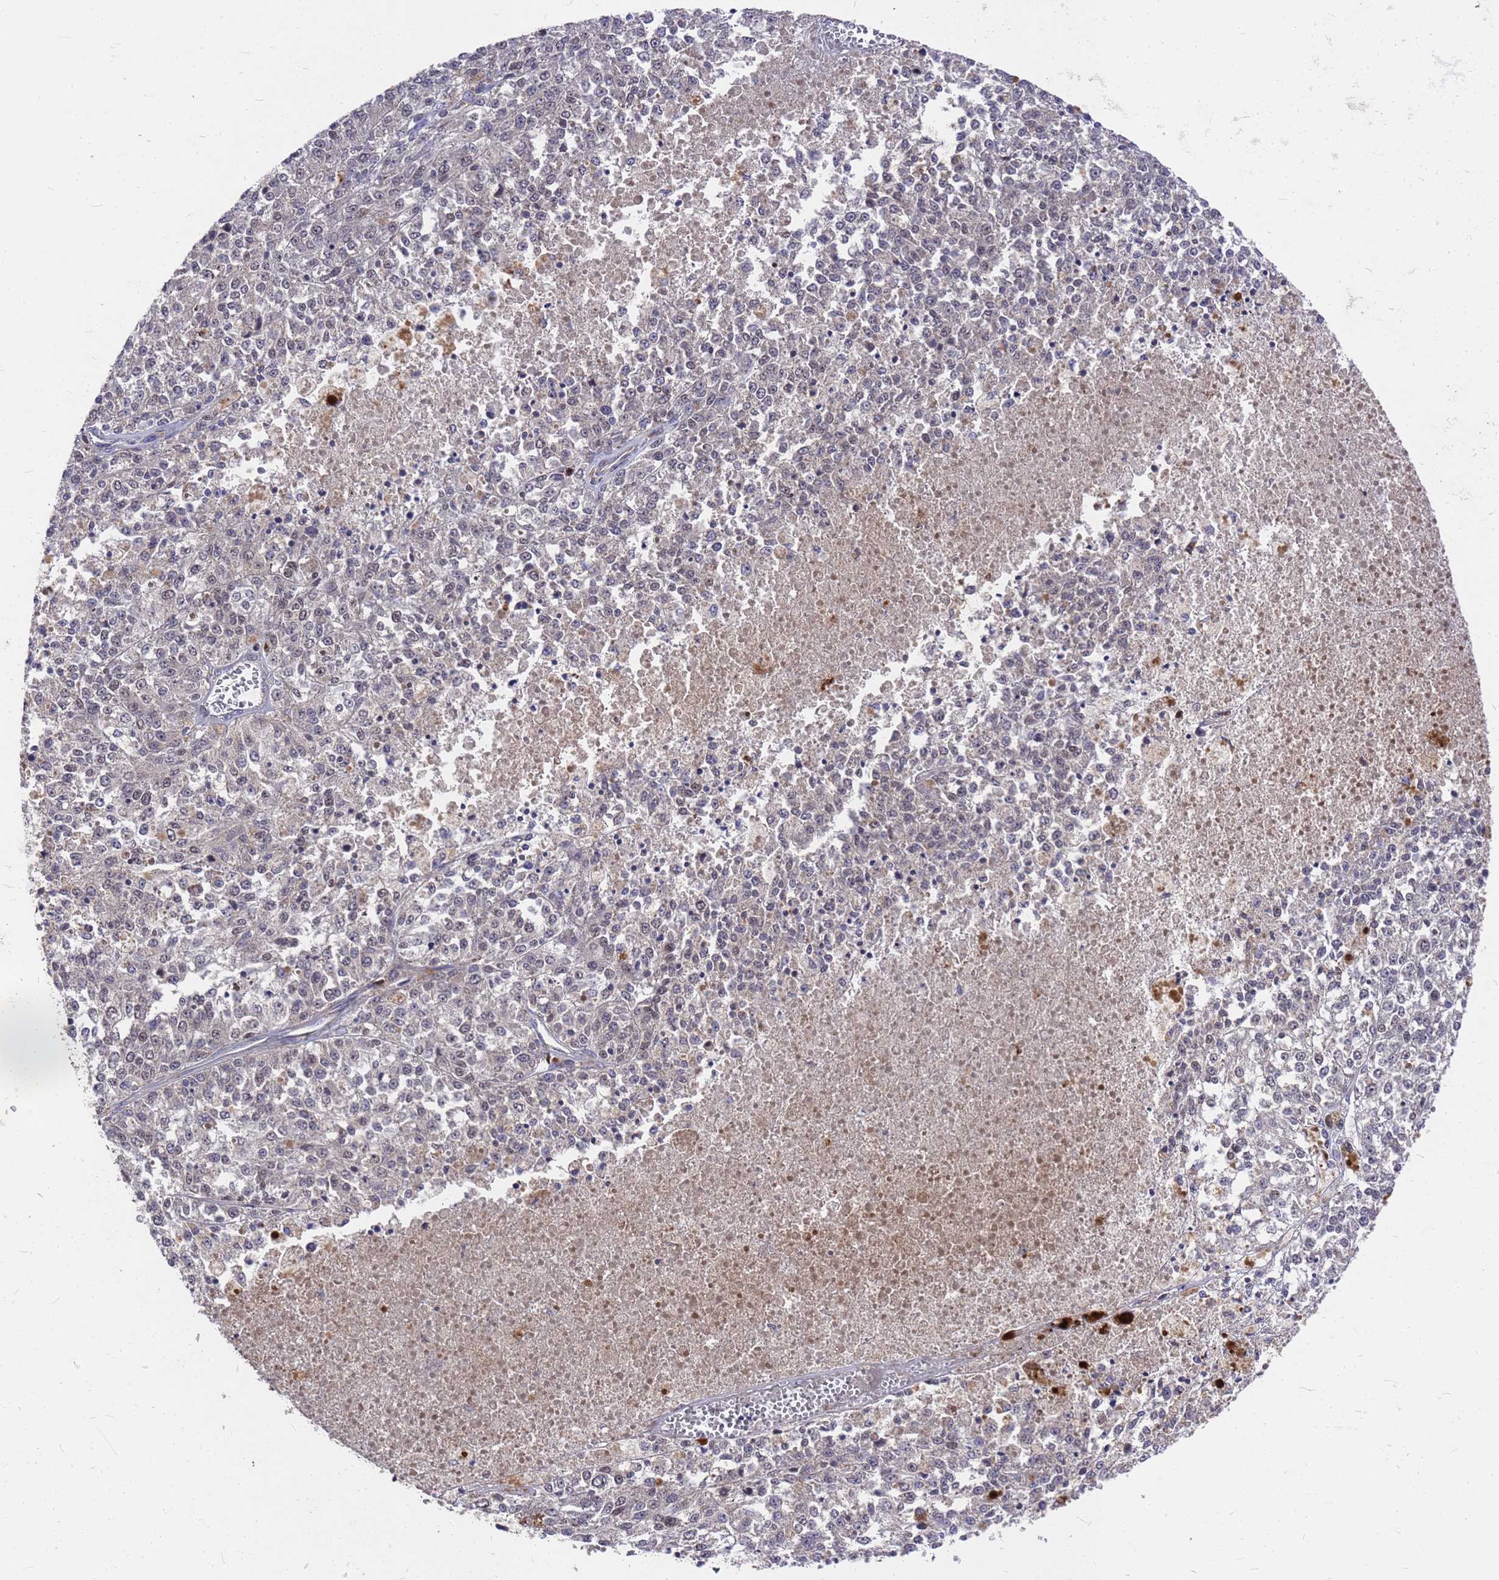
{"staining": {"intensity": "negative", "quantity": "none", "location": "none"}, "tissue": "melanoma", "cell_type": "Tumor cells", "image_type": "cancer", "snomed": [{"axis": "morphology", "description": "Malignant melanoma, NOS"}, {"axis": "topography", "description": "Skin"}], "caption": "This histopathology image is of melanoma stained with immunohistochemistry (IHC) to label a protein in brown with the nuclei are counter-stained blue. There is no expression in tumor cells.", "gene": "ZNF717", "patient": {"sex": "female", "age": 64}}